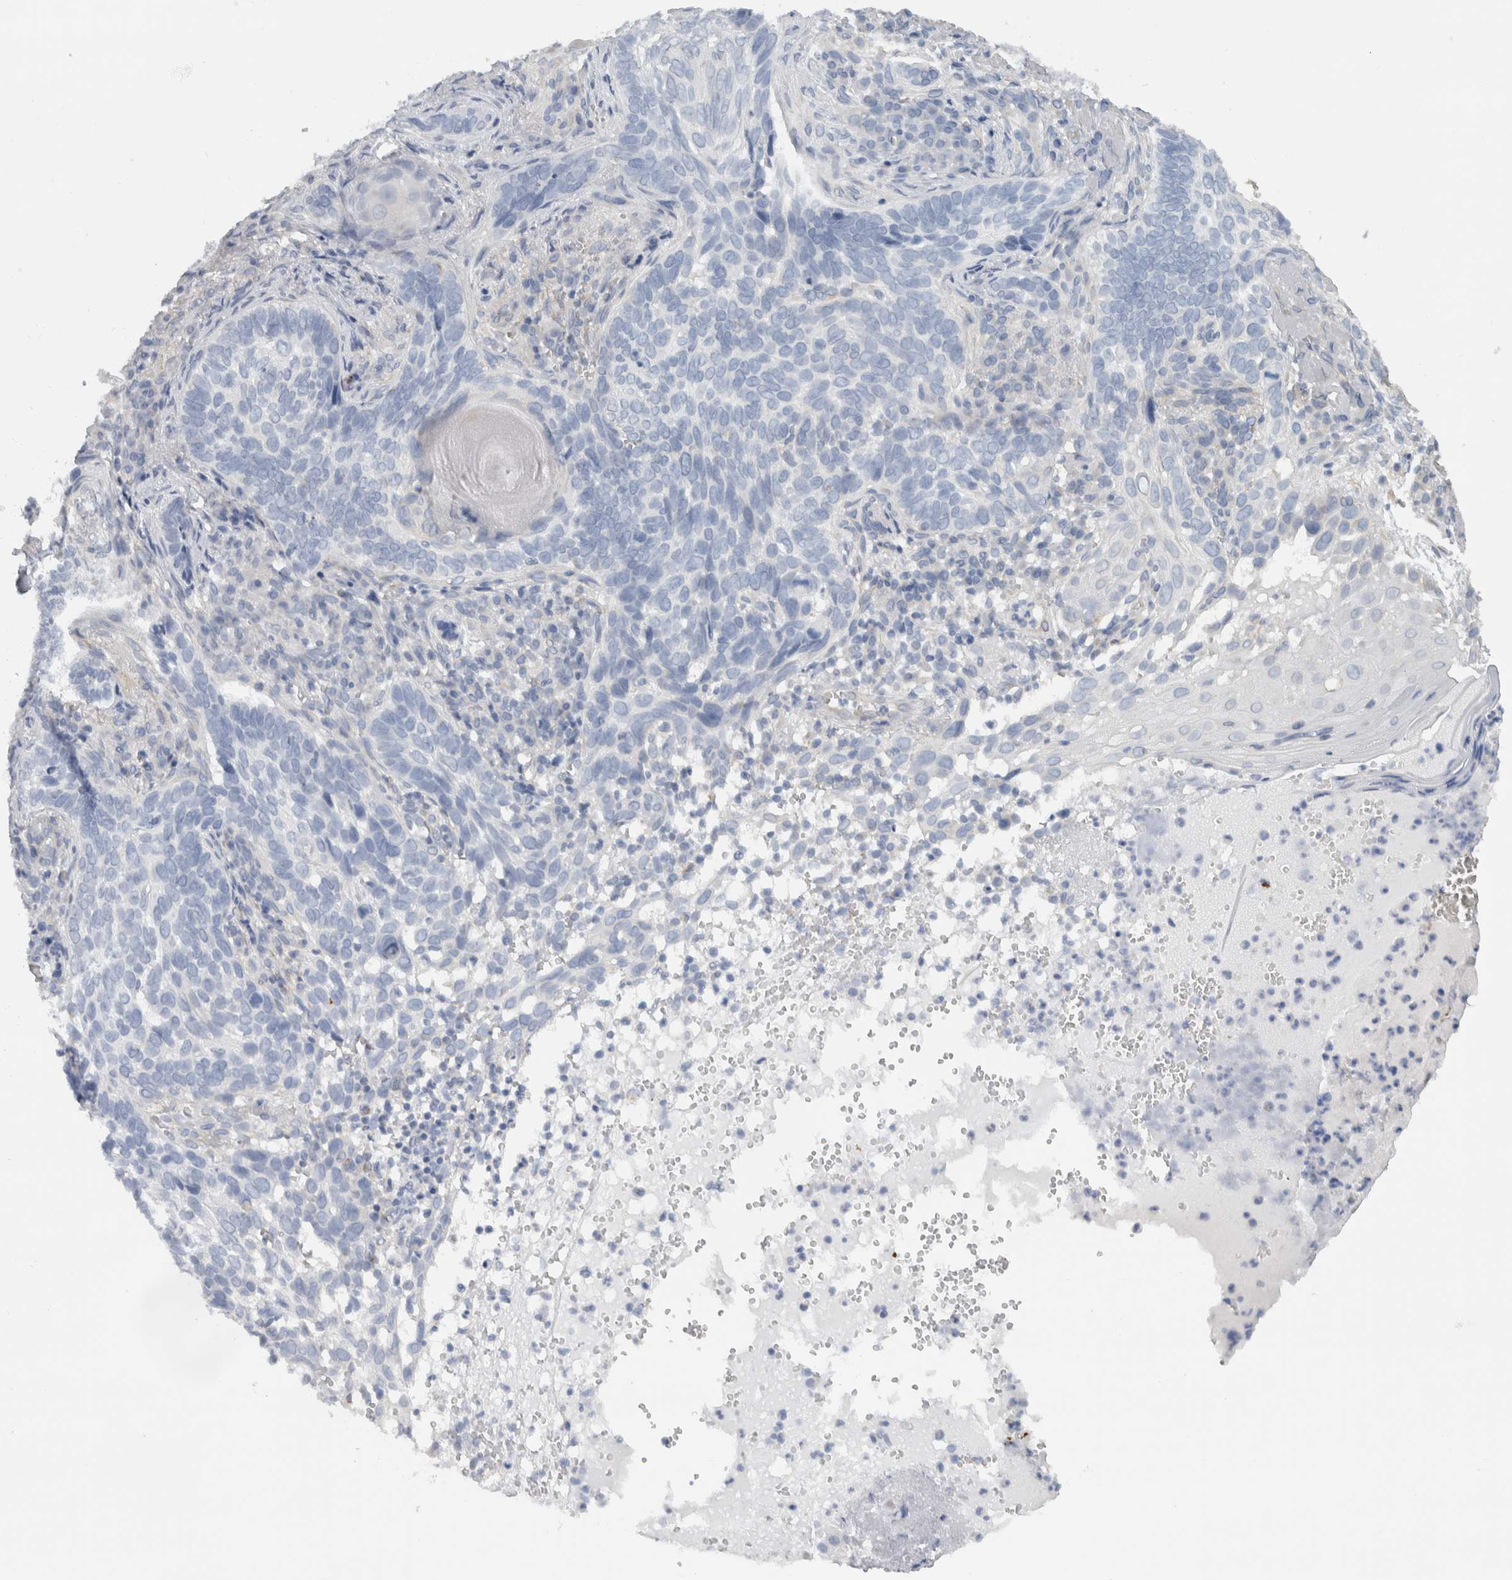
{"staining": {"intensity": "negative", "quantity": "none", "location": "none"}, "tissue": "skin cancer", "cell_type": "Tumor cells", "image_type": "cancer", "snomed": [{"axis": "morphology", "description": "Basal cell carcinoma"}, {"axis": "topography", "description": "Skin"}], "caption": "Tumor cells show no significant positivity in skin cancer (basal cell carcinoma).", "gene": "NEFM", "patient": {"sex": "female", "age": 89}}